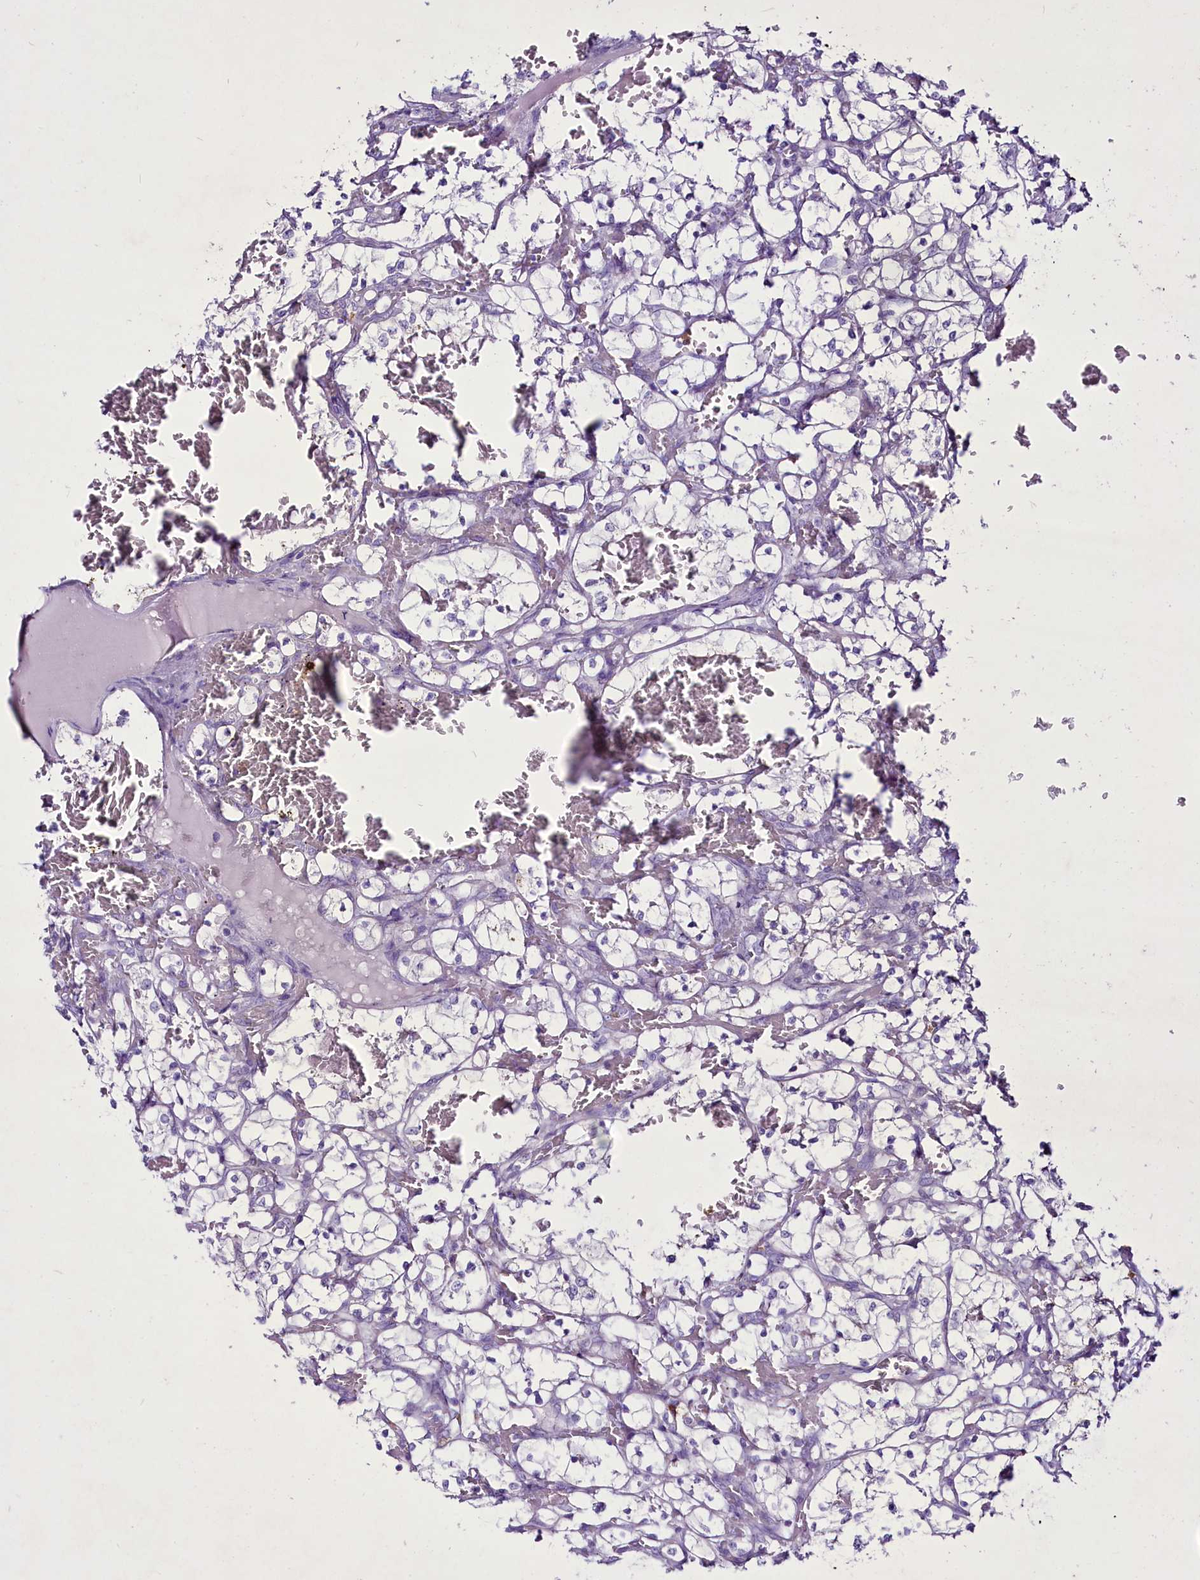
{"staining": {"intensity": "negative", "quantity": "none", "location": "none"}, "tissue": "renal cancer", "cell_type": "Tumor cells", "image_type": "cancer", "snomed": [{"axis": "morphology", "description": "Adenocarcinoma, NOS"}, {"axis": "topography", "description": "Kidney"}], "caption": "This histopathology image is of renal adenocarcinoma stained with IHC to label a protein in brown with the nuclei are counter-stained blue. There is no expression in tumor cells.", "gene": "FAM209B", "patient": {"sex": "female", "age": 69}}